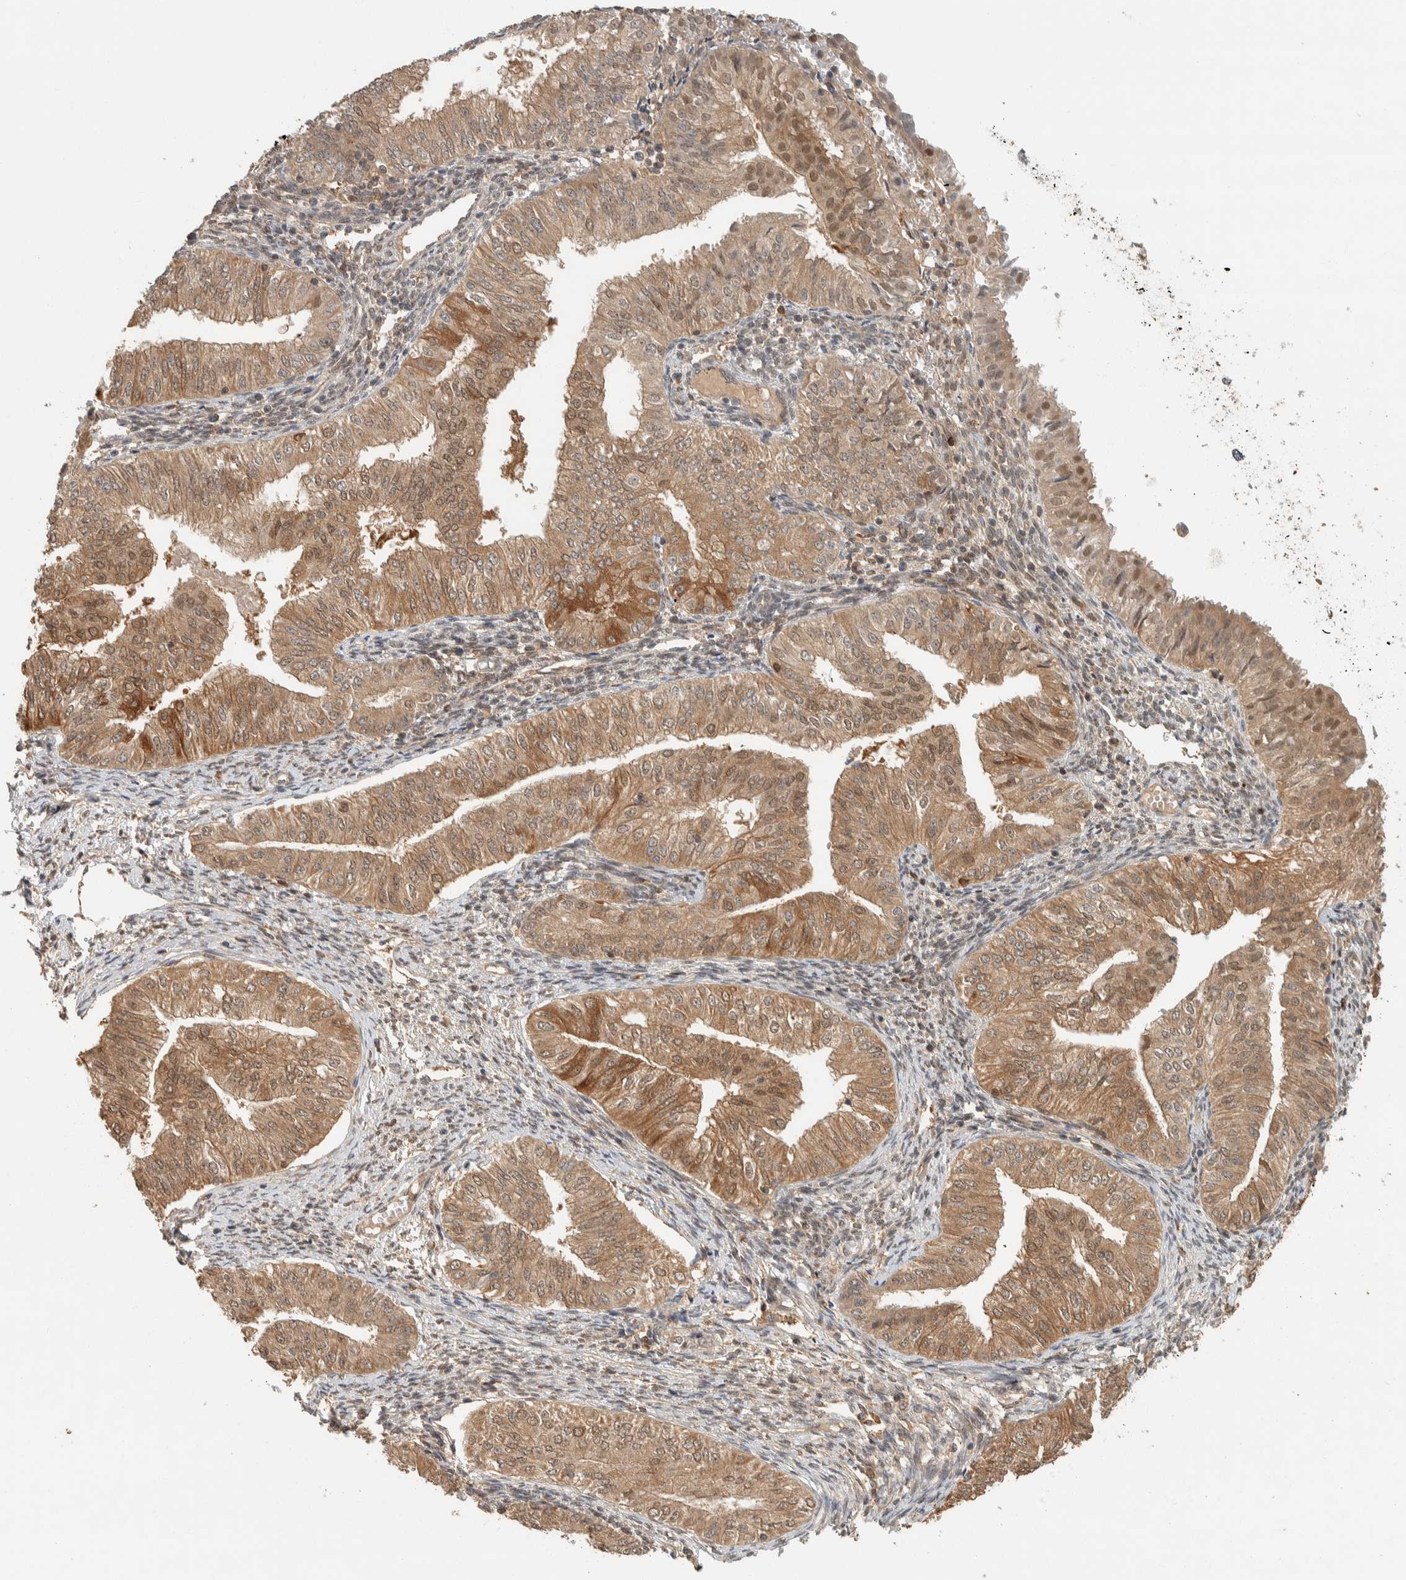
{"staining": {"intensity": "moderate", "quantity": ">75%", "location": "cytoplasmic/membranous,nuclear"}, "tissue": "endometrial cancer", "cell_type": "Tumor cells", "image_type": "cancer", "snomed": [{"axis": "morphology", "description": "Normal tissue, NOS"}, {"axis": "morphology", "description": "Adenocarcinoma, NOS"}, {"axis": "topography", "description": "Endometrium"}], "caption": "High-magnification brightfield microscopy of endometrial adenocarcinoma stained with DAB (3,3'-diaminobenzidine) (brown) and counterstained with hematoxylin (blue). tumor cells exhibit moderate cytoplasmic/membranous and nuclear expression is appreciated in approximately>75% of cells.", "gene": "ZNF567", "patient": {"sex": "female", "age": 53}}